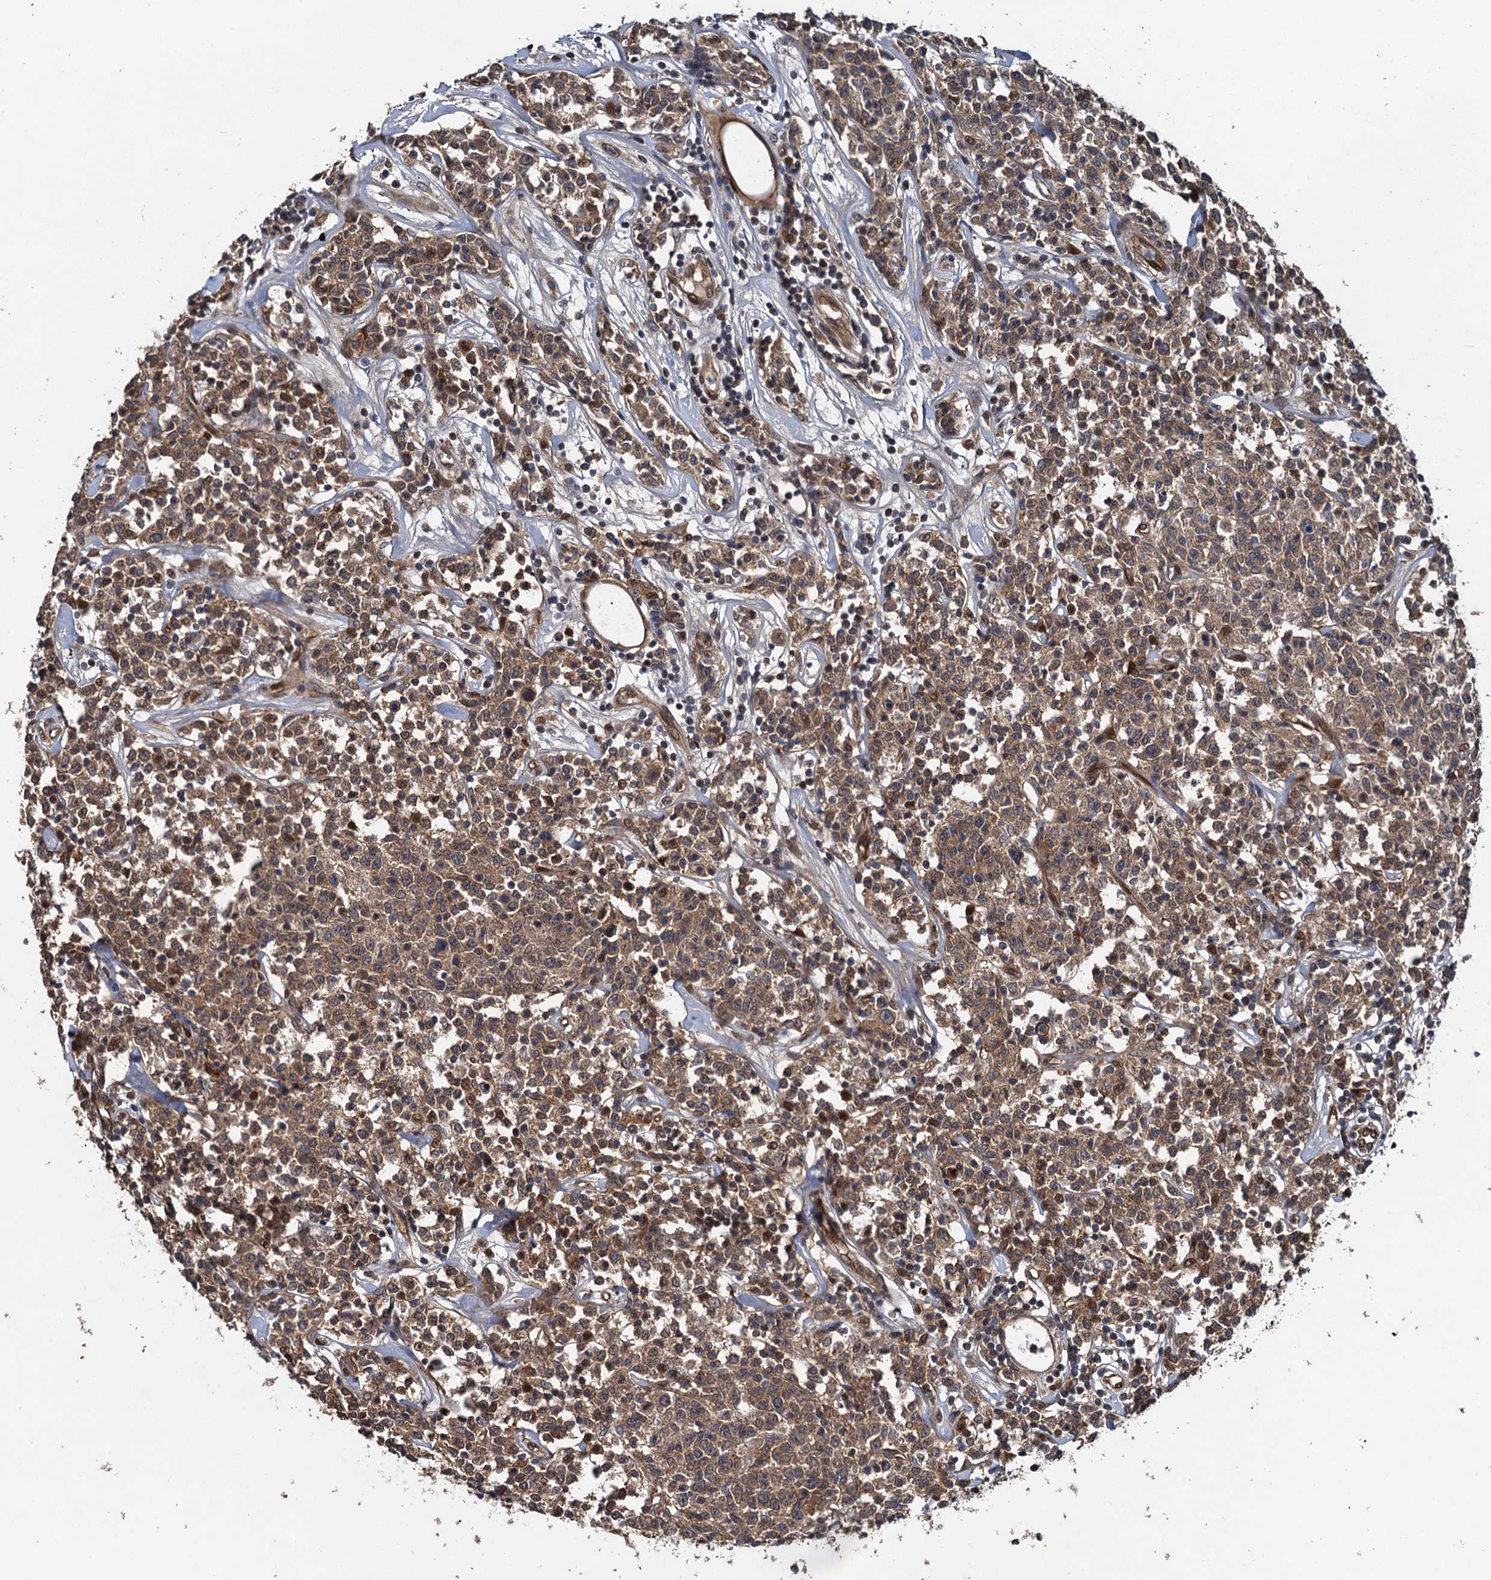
{"staining": {"intensity": "moderate", "quantity": ">75%", "location": "cytoplasmic/membranous"}, "tissue": "lymphoma", "cell_type": "Tumor cells", "image_type": "cancer", "snomed": [{"axis": "morphology", "description": "Malignant lymphoma, non-Hodgkin's type, Low grade"}, {"axis": "topography", "description": "Small intestine"}], "caption": "This micrograph shows immunohistochemistry (IHC) staining of human lymphoma, with medium moderate cytoplasmic/membranous expression in approximately >75% of tumor cells.", "gene": "RHOBTB1", "patient": {"sex": "female", "age": 59}}